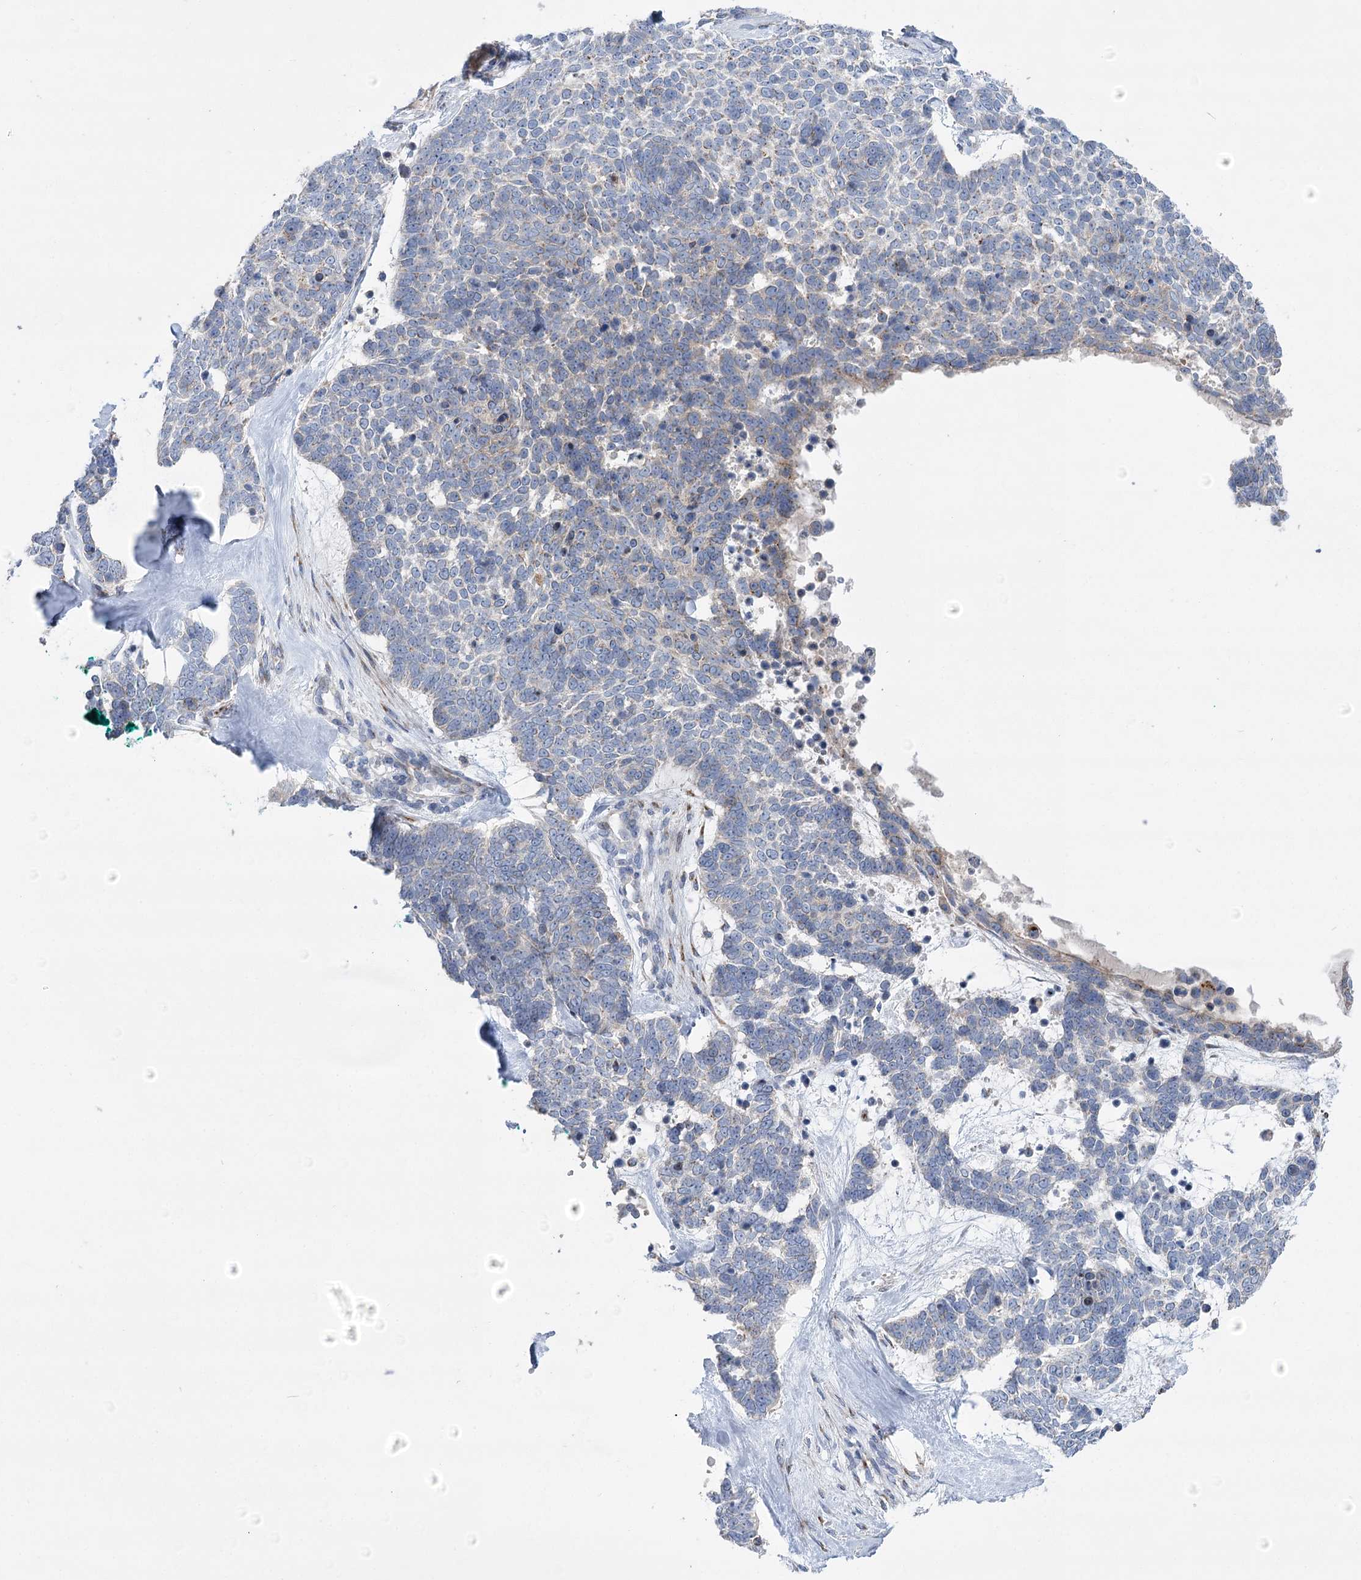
{"staining": {"intensity": "weak", "quantity": "<25%", "location": "cytoplasmic/membranous"}, "tissue": "skin cancer", "cell_type": "Tumor cells", "image_type": "cancer", "snomed": [{"axis": "morphology", "description": "Basal cell carcinoma"}, {"axis": "topography", "description": "Skin"}], "caption": "High magnification brightfield microscopy of skin cancer stained with DAB (3,3'-diaminobenzidine) (brown) and counterstained with hematoxylin (blue): tumor cells show no significant expression.", "gene": "NME7", "patient": {"sex": "female", "age": 81}}